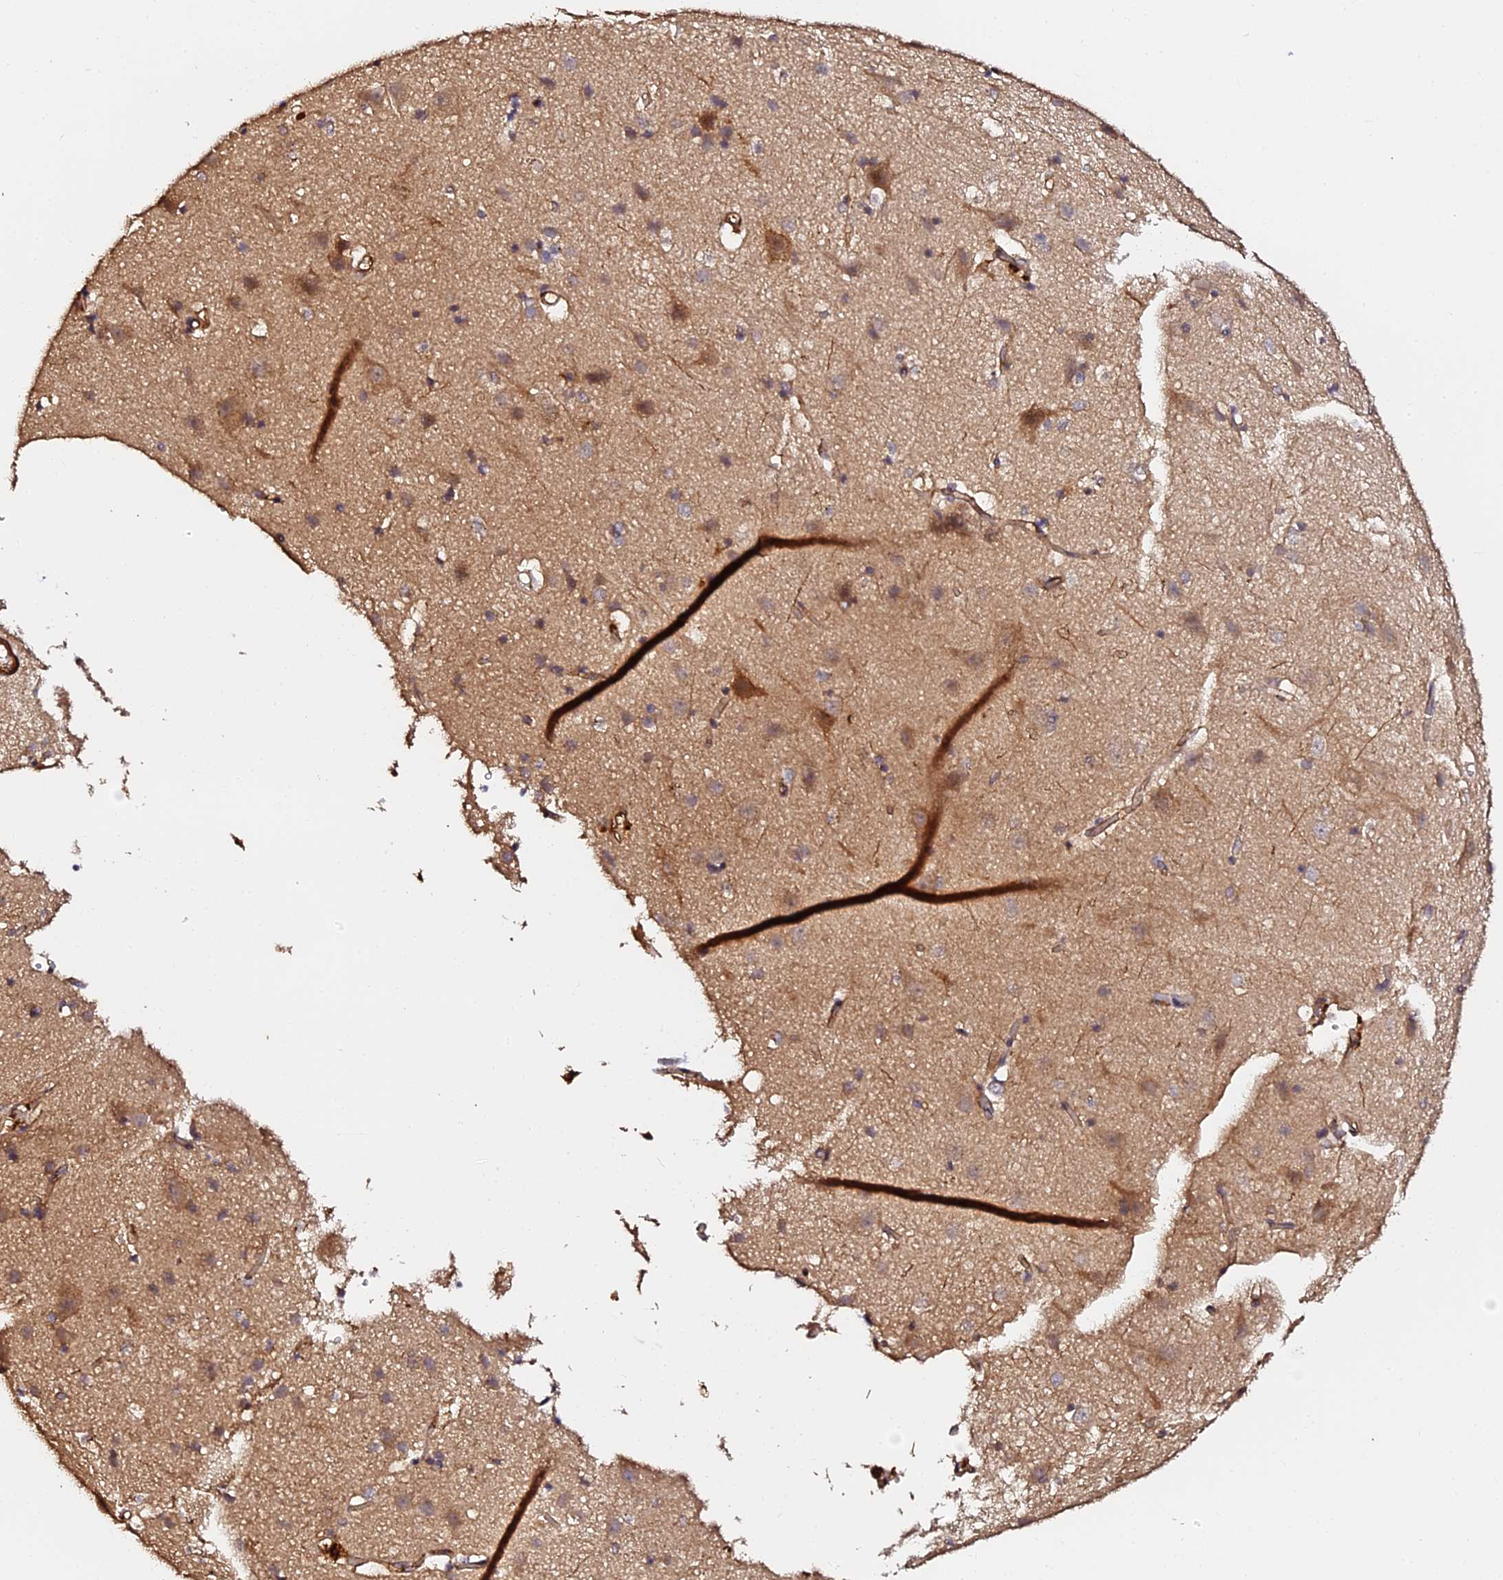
{"staining": {"intensity": "strong", "quantity": ">75%", "location": "cytoplasmic/membranous"}, "tissue": "cerebral cortex", "cell_type": "Endothelial cells", "image_type": "normal", "snomed": [{"axis": "morphology", "description": "Normal tissue, NOS"}, {"axis": "topography", "description": "Cerebral cortex"}], "caption": "Brown immunohistochemical staining in benign cerebral cortex reveals strong cytoplasmic/membranous positivity in about >75% of endothelial cells. The staining is performed using DAB (3,3'-diaminobenzidine) brown chromogen to label protein expression. The nuclei are counter-stained blue using hematoxylin.", "gene": "TDO2", "patient": {"sex": "male", "age": 54}}